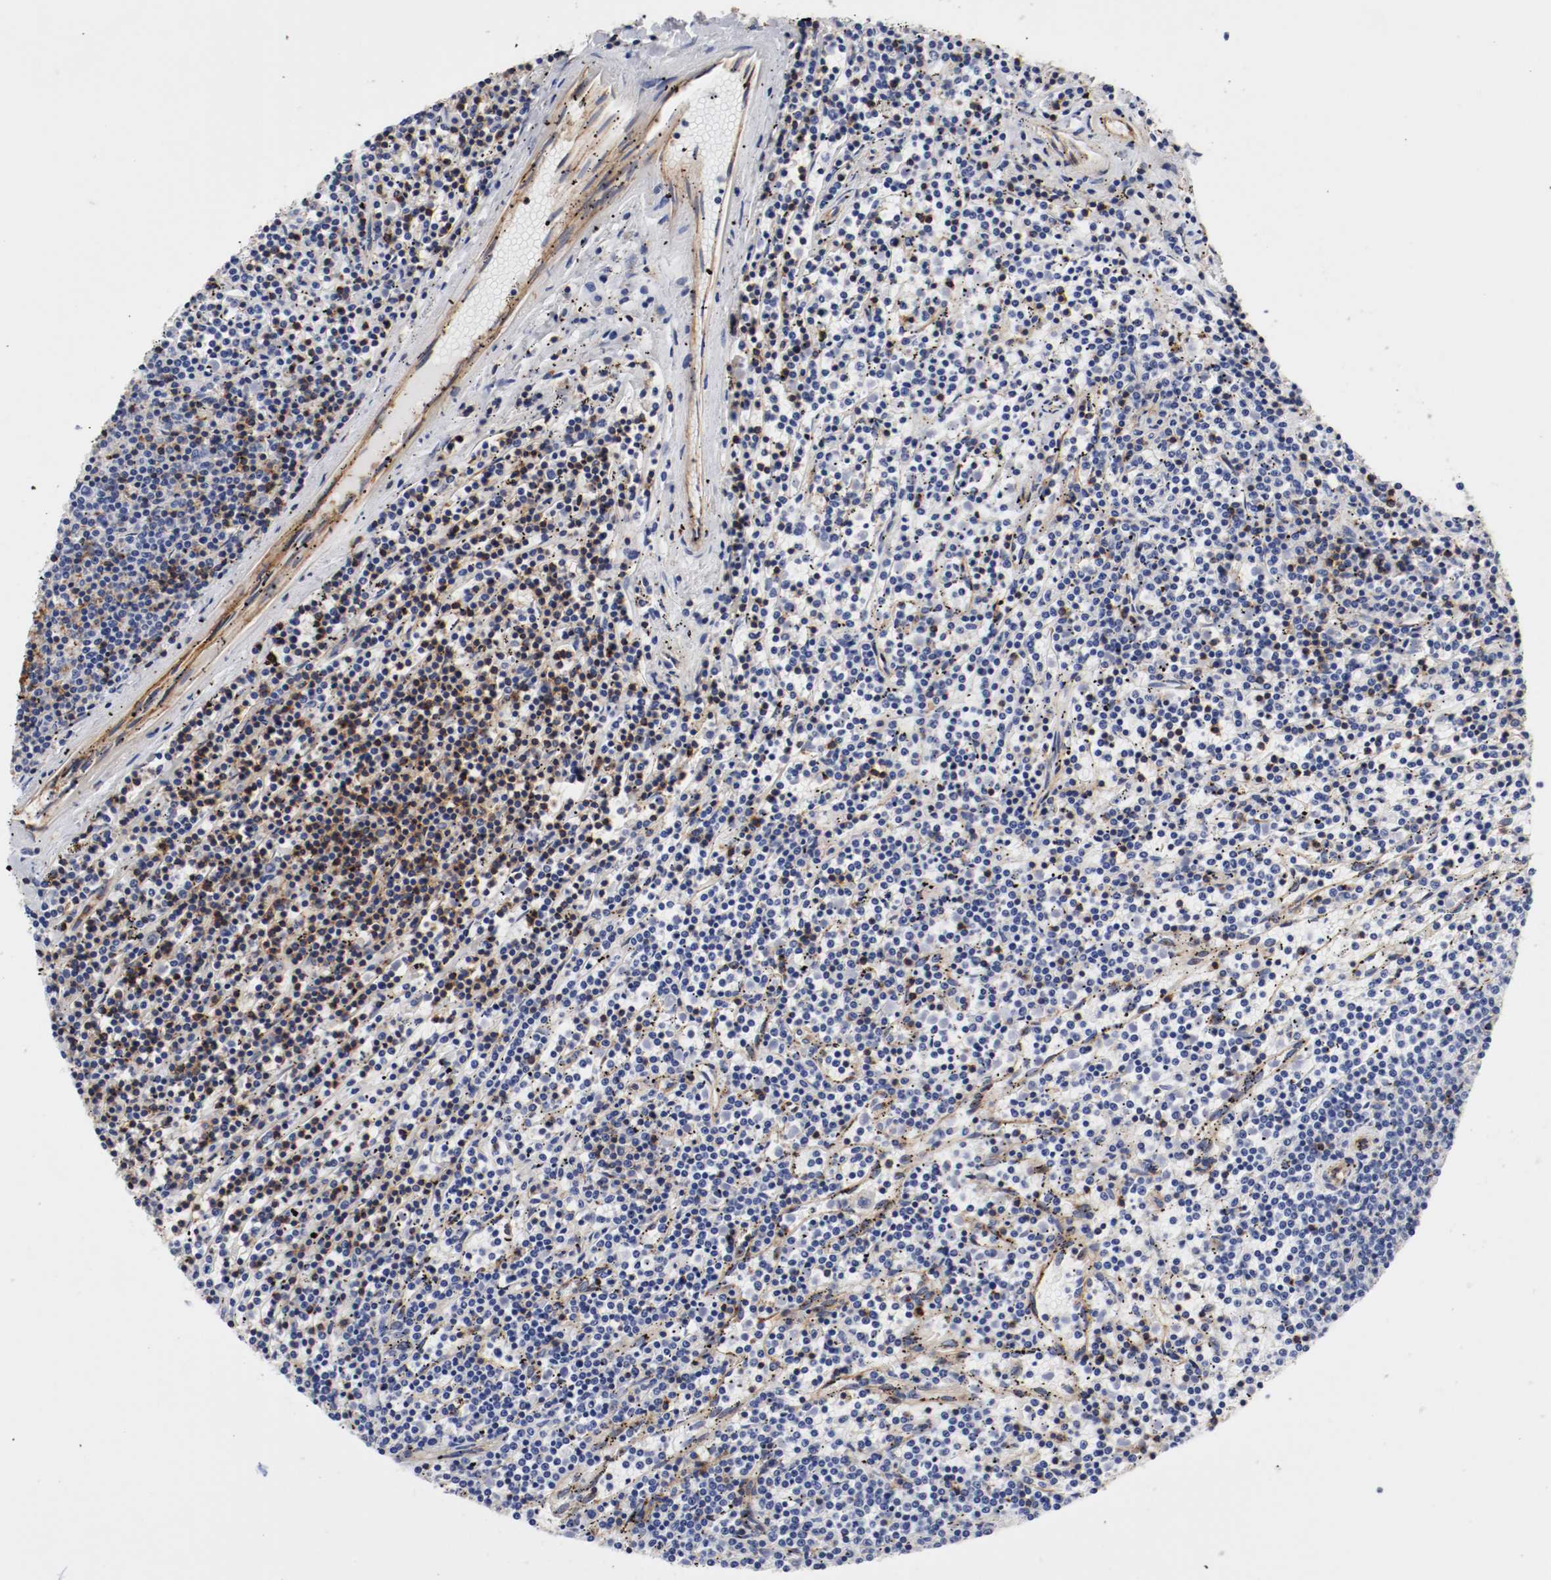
{"staining": {"intensity": "negative", "quantity": "none", "location": "none"}, "tissue": "lymphoma", "cell_type": "Tumor cells", "image_type": "cancer", "snomed": [{"axis": "morphology", "description": "Malignant lymphoma, non-Hodgkin's type, Low grade"}, {"axis": "topography", "description": "Spleen"}], "caption": "Protein analysis of low-grade malignant lymphoma, non-Hodgkin's type shows no significant expression in tumor cells.", "gene": "IFITM1", "patient": {"sex": "female", "age": 50}}